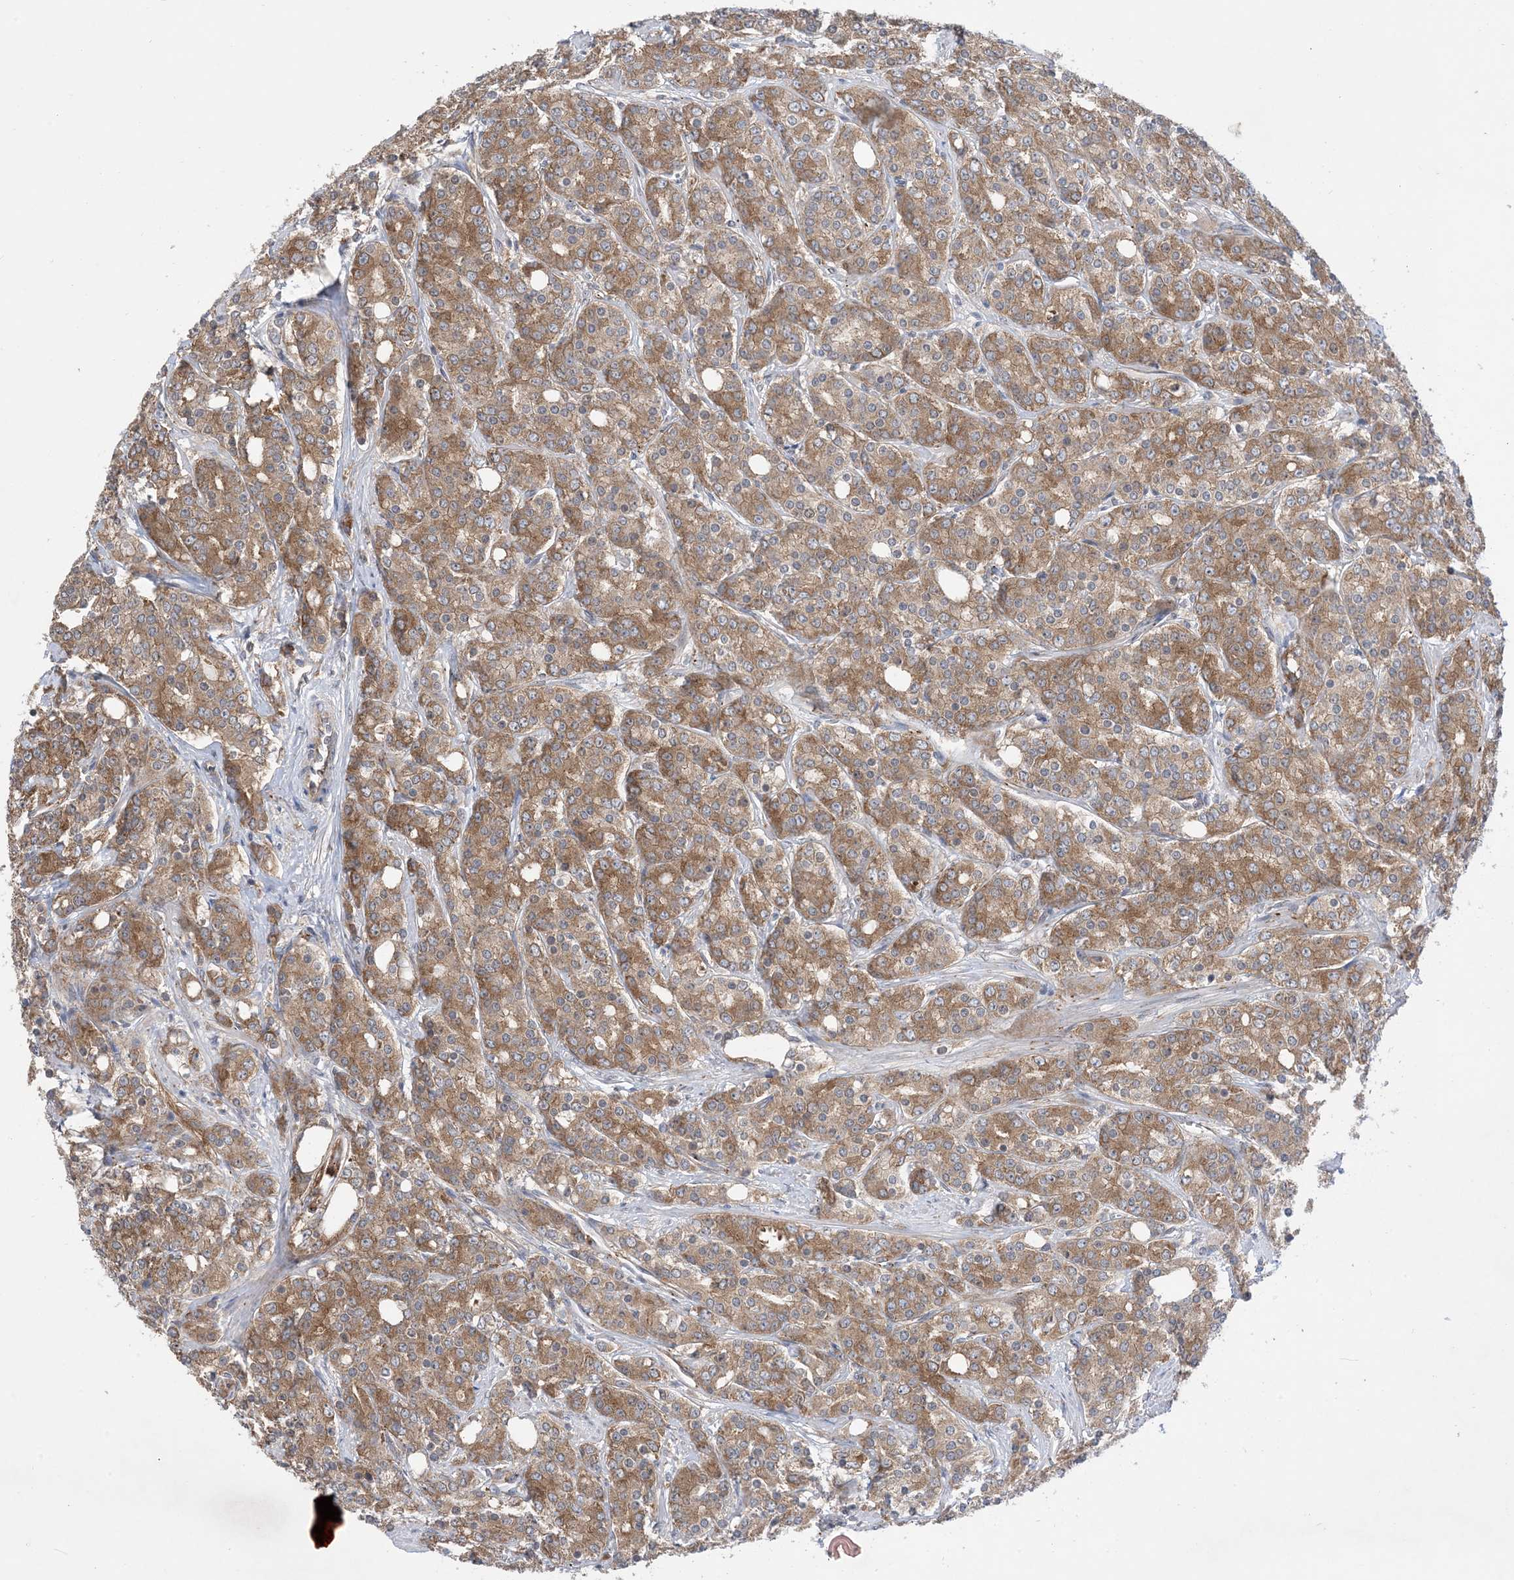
{"staining": {"intensity": "moderate", "quantity": ">75%", "location": "cytoplasmic/membranous"}, "tissue": "prostate cancer", "cell_type": "Tumor cells", "image_type": "cancer", "snomed": [{"axis": "morphology", "description": "Adenocarcinoma, High grade"}, {"axis": "topography", "description": "Prostate"}], "caption": "A micrograph of human prostate cancer stained for a protein demonstrates moderate cytoplasmic/membranous brown staining in tumor cells. Nuclei are stained in blue.", "gene": "EHBP1", "patient": {"sex": "male", "age": 62}}